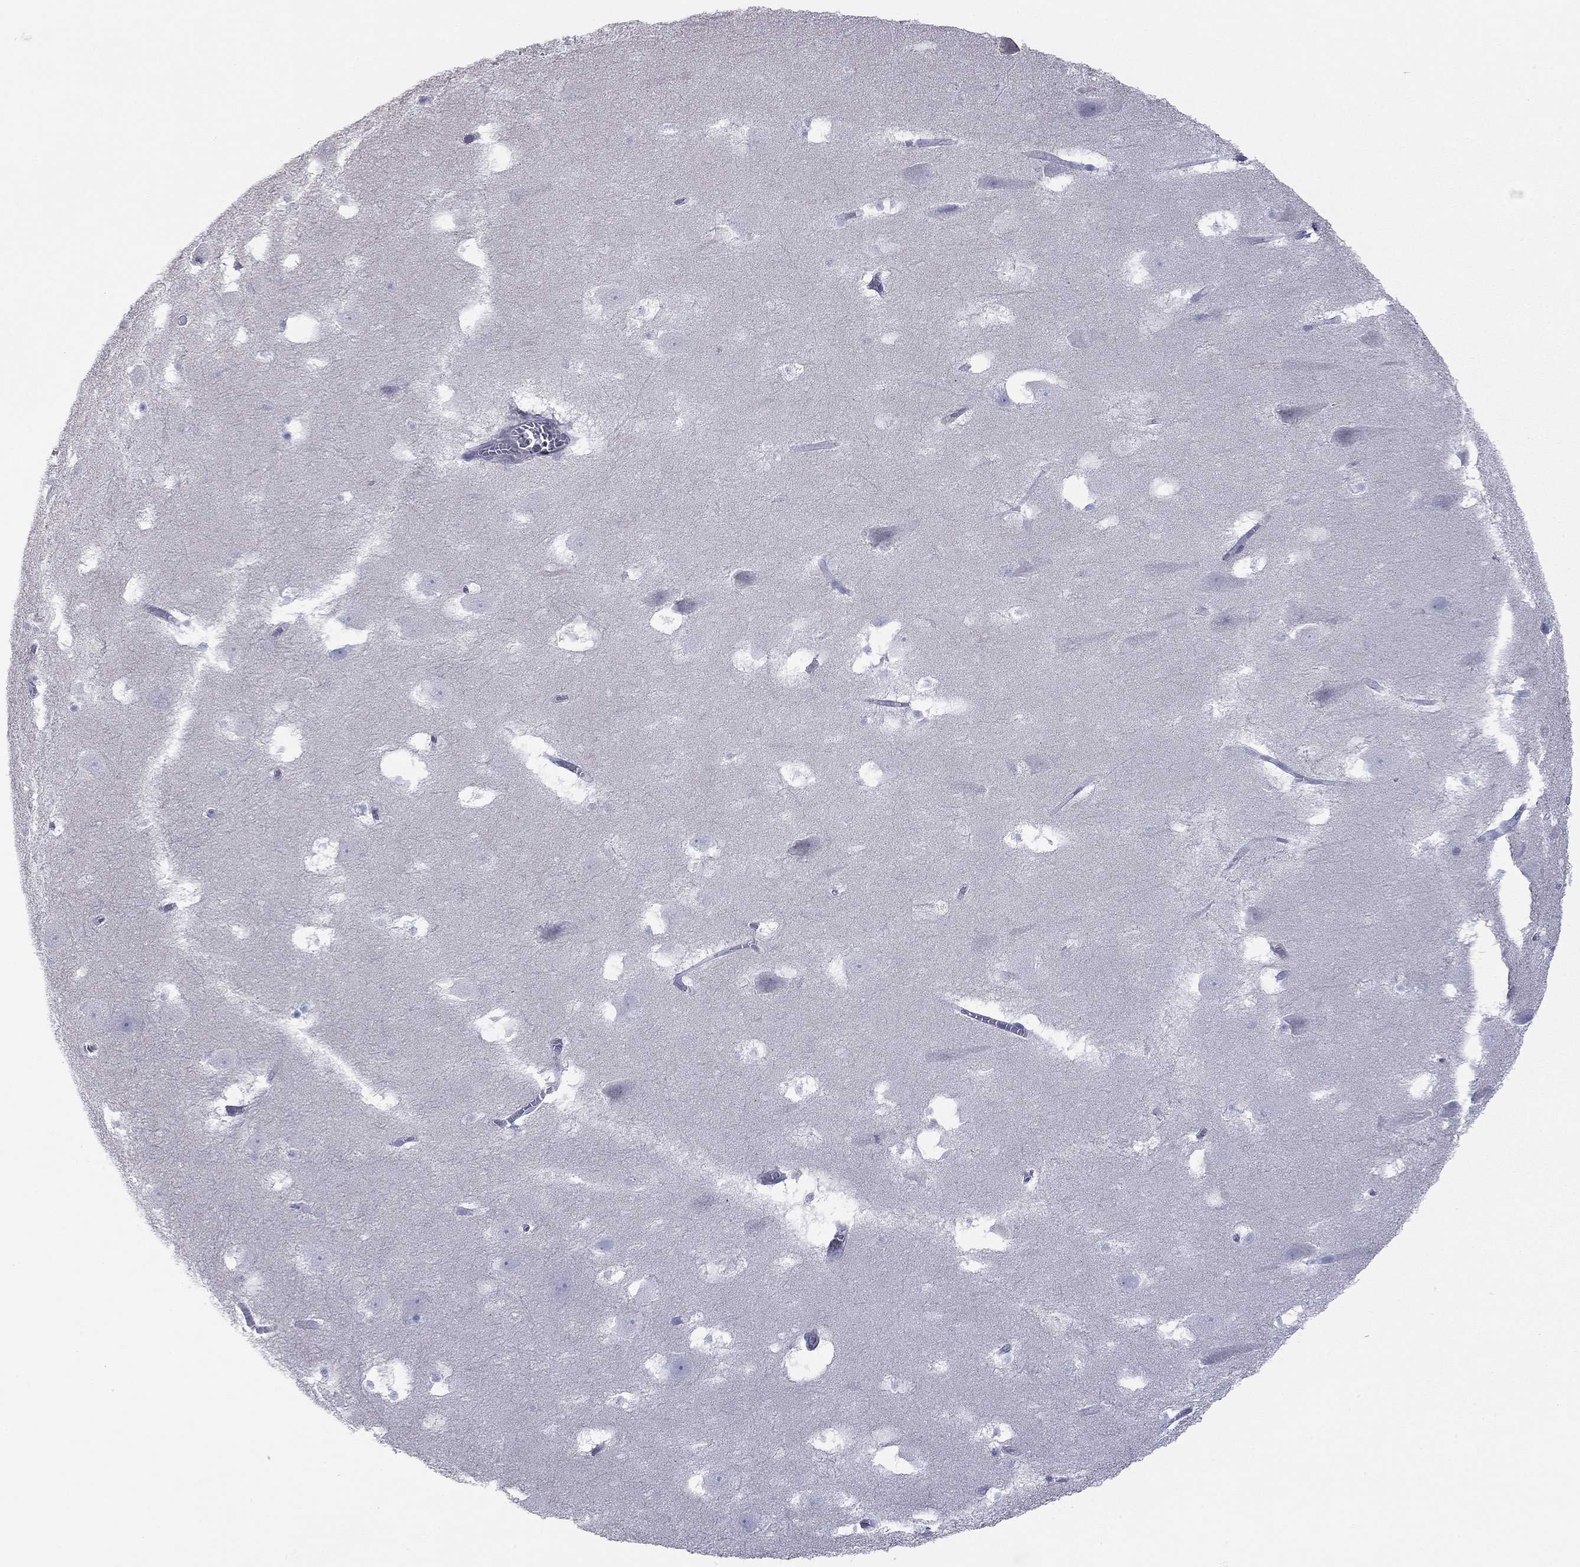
{"staining": {"intensity": "negative", "quantity": "none", "location": "none"}, "tissue": "hippocampus", "cell_type": "Glial cells", "image_type": "normal", "snomed": [{"axis": "morphology", "description": "Normal tissue, NOS"}, {"axis": "topography", "description": "Hippocampus"}], "caption": "DAB immunohistochemical staining of benign hippocampus reveals no significant positivity in glial cells.", "gene": "ACTL7B", "patient": {"sex": "male", "age": 45}}